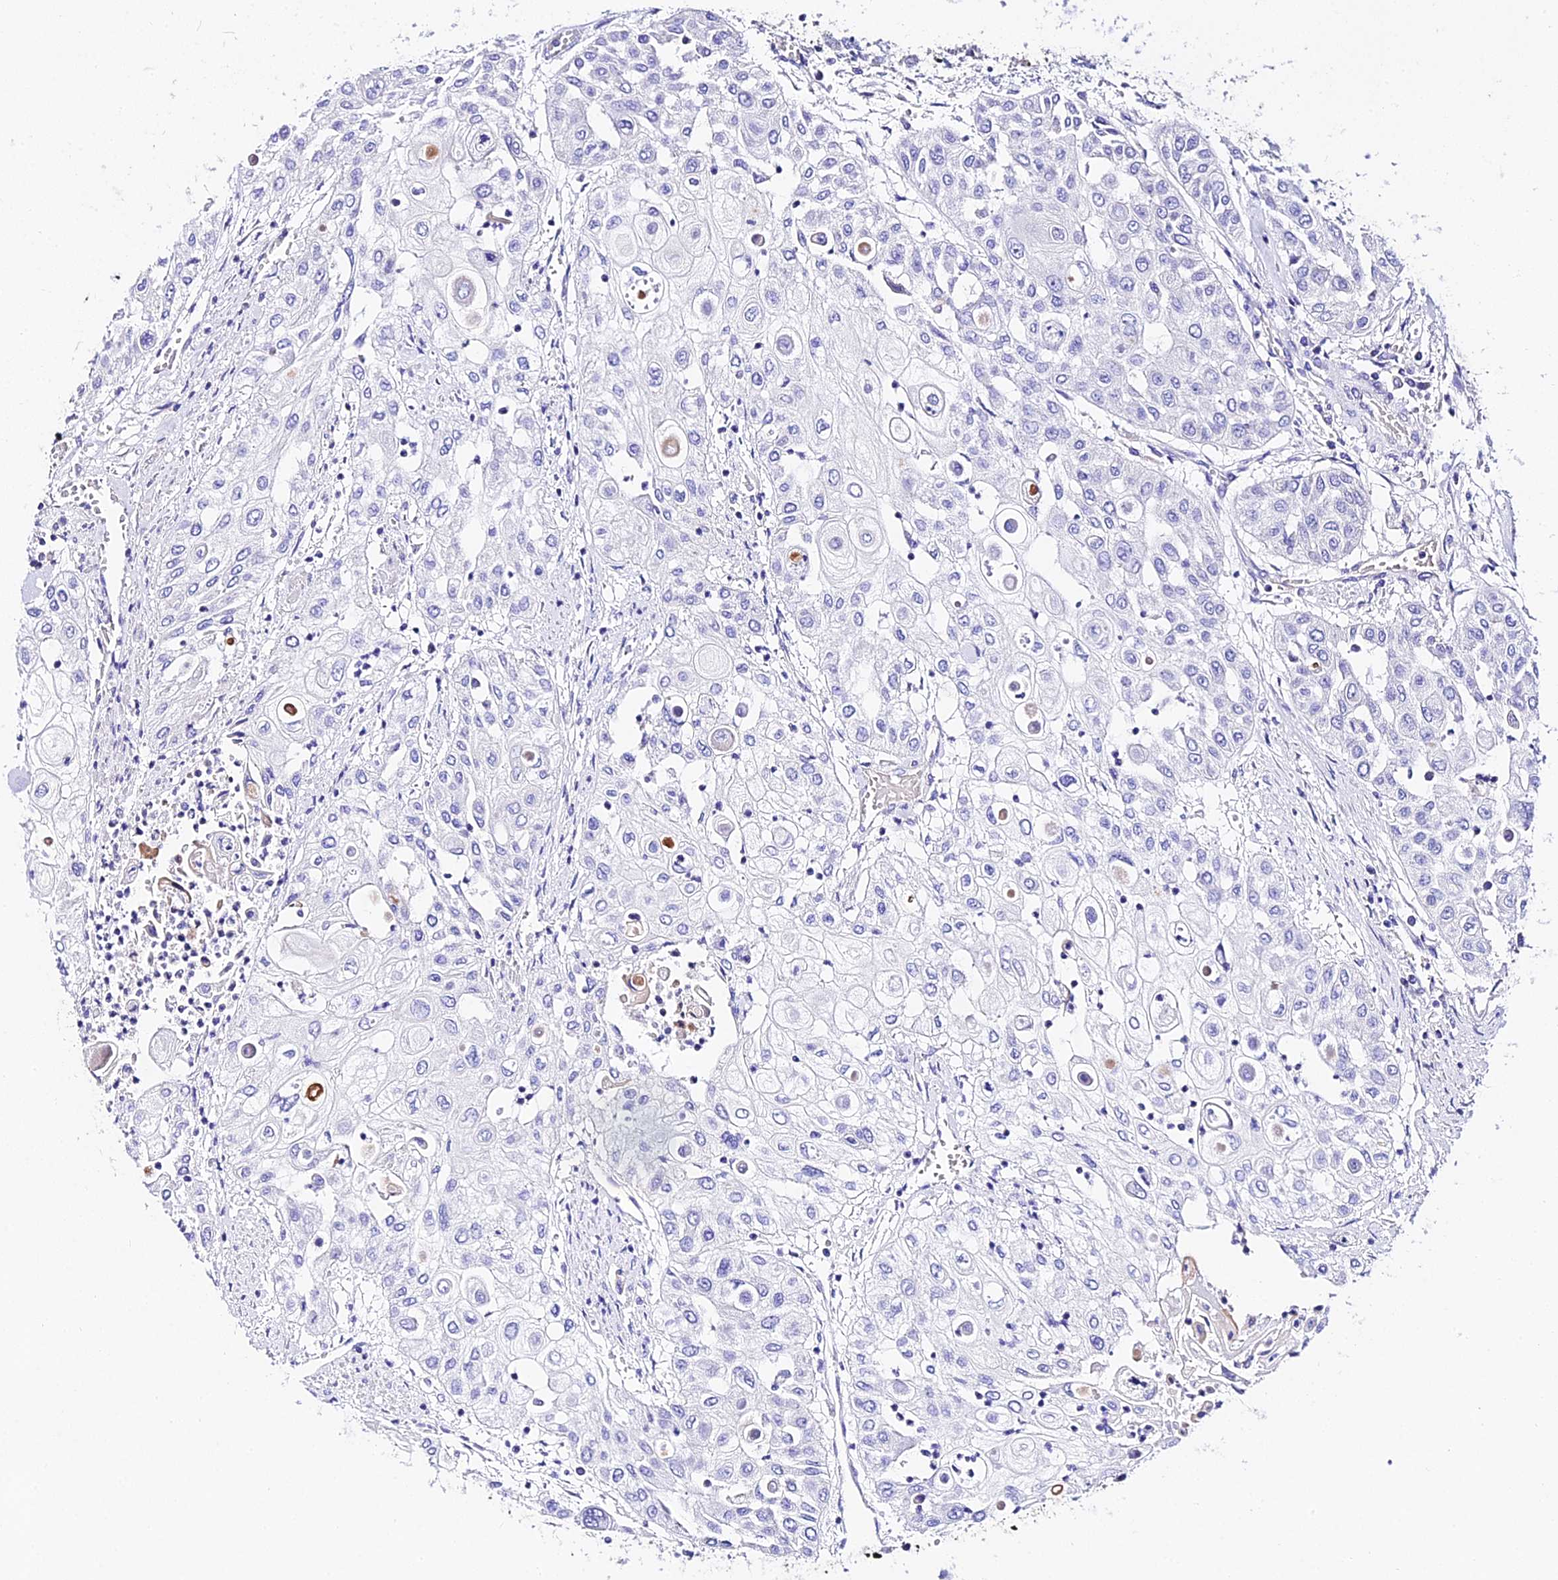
{"staining": {"intensity": "negative", "quantity": "none", "location": "none"}, "tissue": "urothelial cancer", "cell_type": "Tumor cells", "image_type": "cancer", "snomed": [{"axis": "morphology", "description": "Urothelial carcinoma, High grade"}, {"axis": "topography", "description": "Urinary bladder"}], "caption": "A high-resolution image shows immunohistochemistry (IHC) staining of urothelial cancer, which shows no significant positivity in tumor cells.", "gene": "DAW1", "patient": {"sex": "female", "age": 79}}